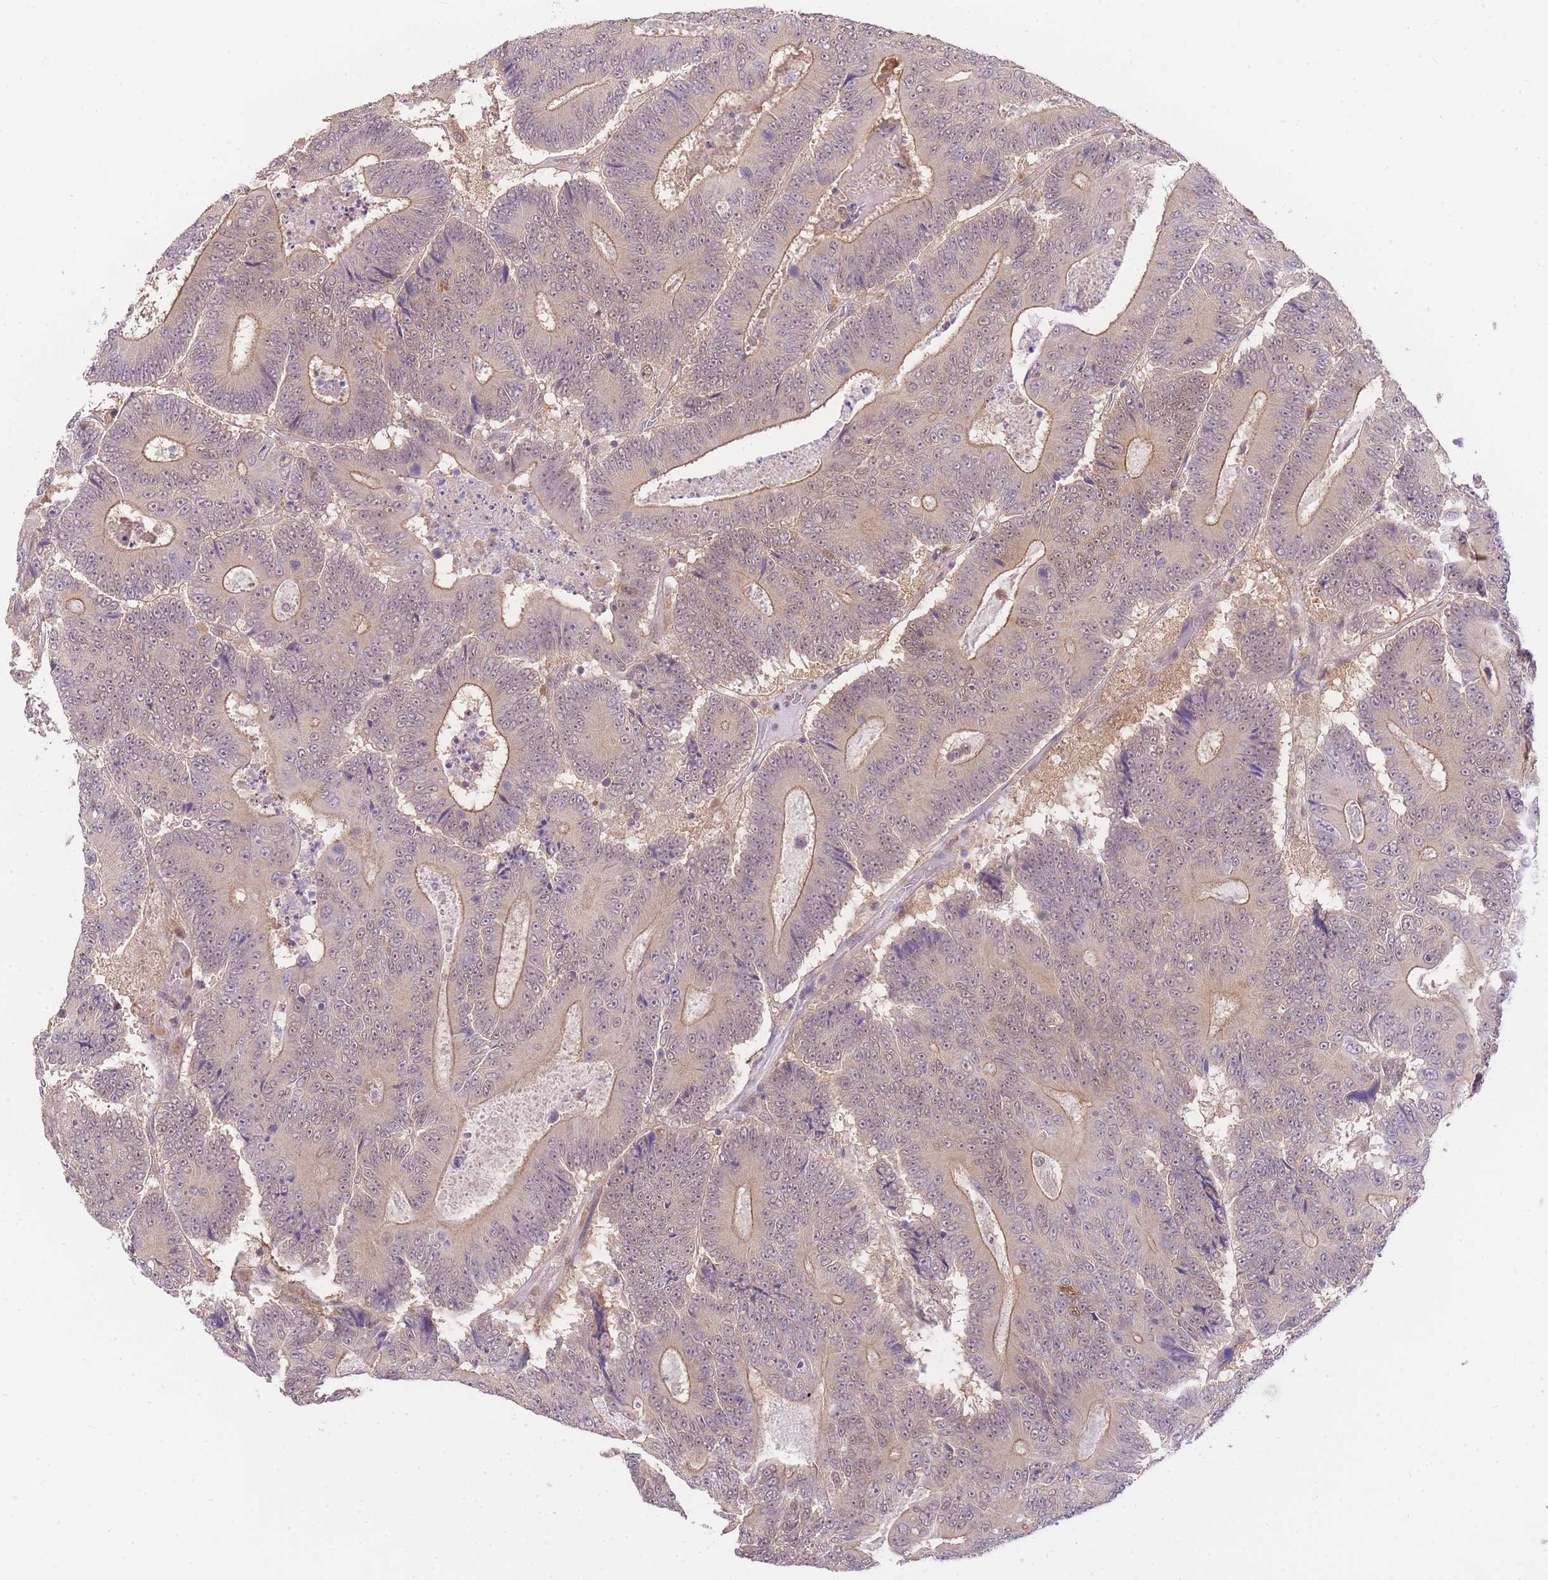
{"staining": {"intensity": "moderate", "quantity": "<25%", "location": "cytoplasmic/membranous"}, "tissue": "colorectal cancer", "cell_type": "Tumor cells", "image_type": "cancer", "snomed": [{"axis": "morphology", "description": "Adenocarcinoma, NOS"}, {"axis": "topography", "description": "Colon"}], "caption": "Immunohistochemical staining of human colorectal cancer reveals low levels of moderate cytoplasmic/membranous positivity in about <25% of tumor cells.", "gene": "UBXN7", "patient": {"sex": "male", "age": 83}}